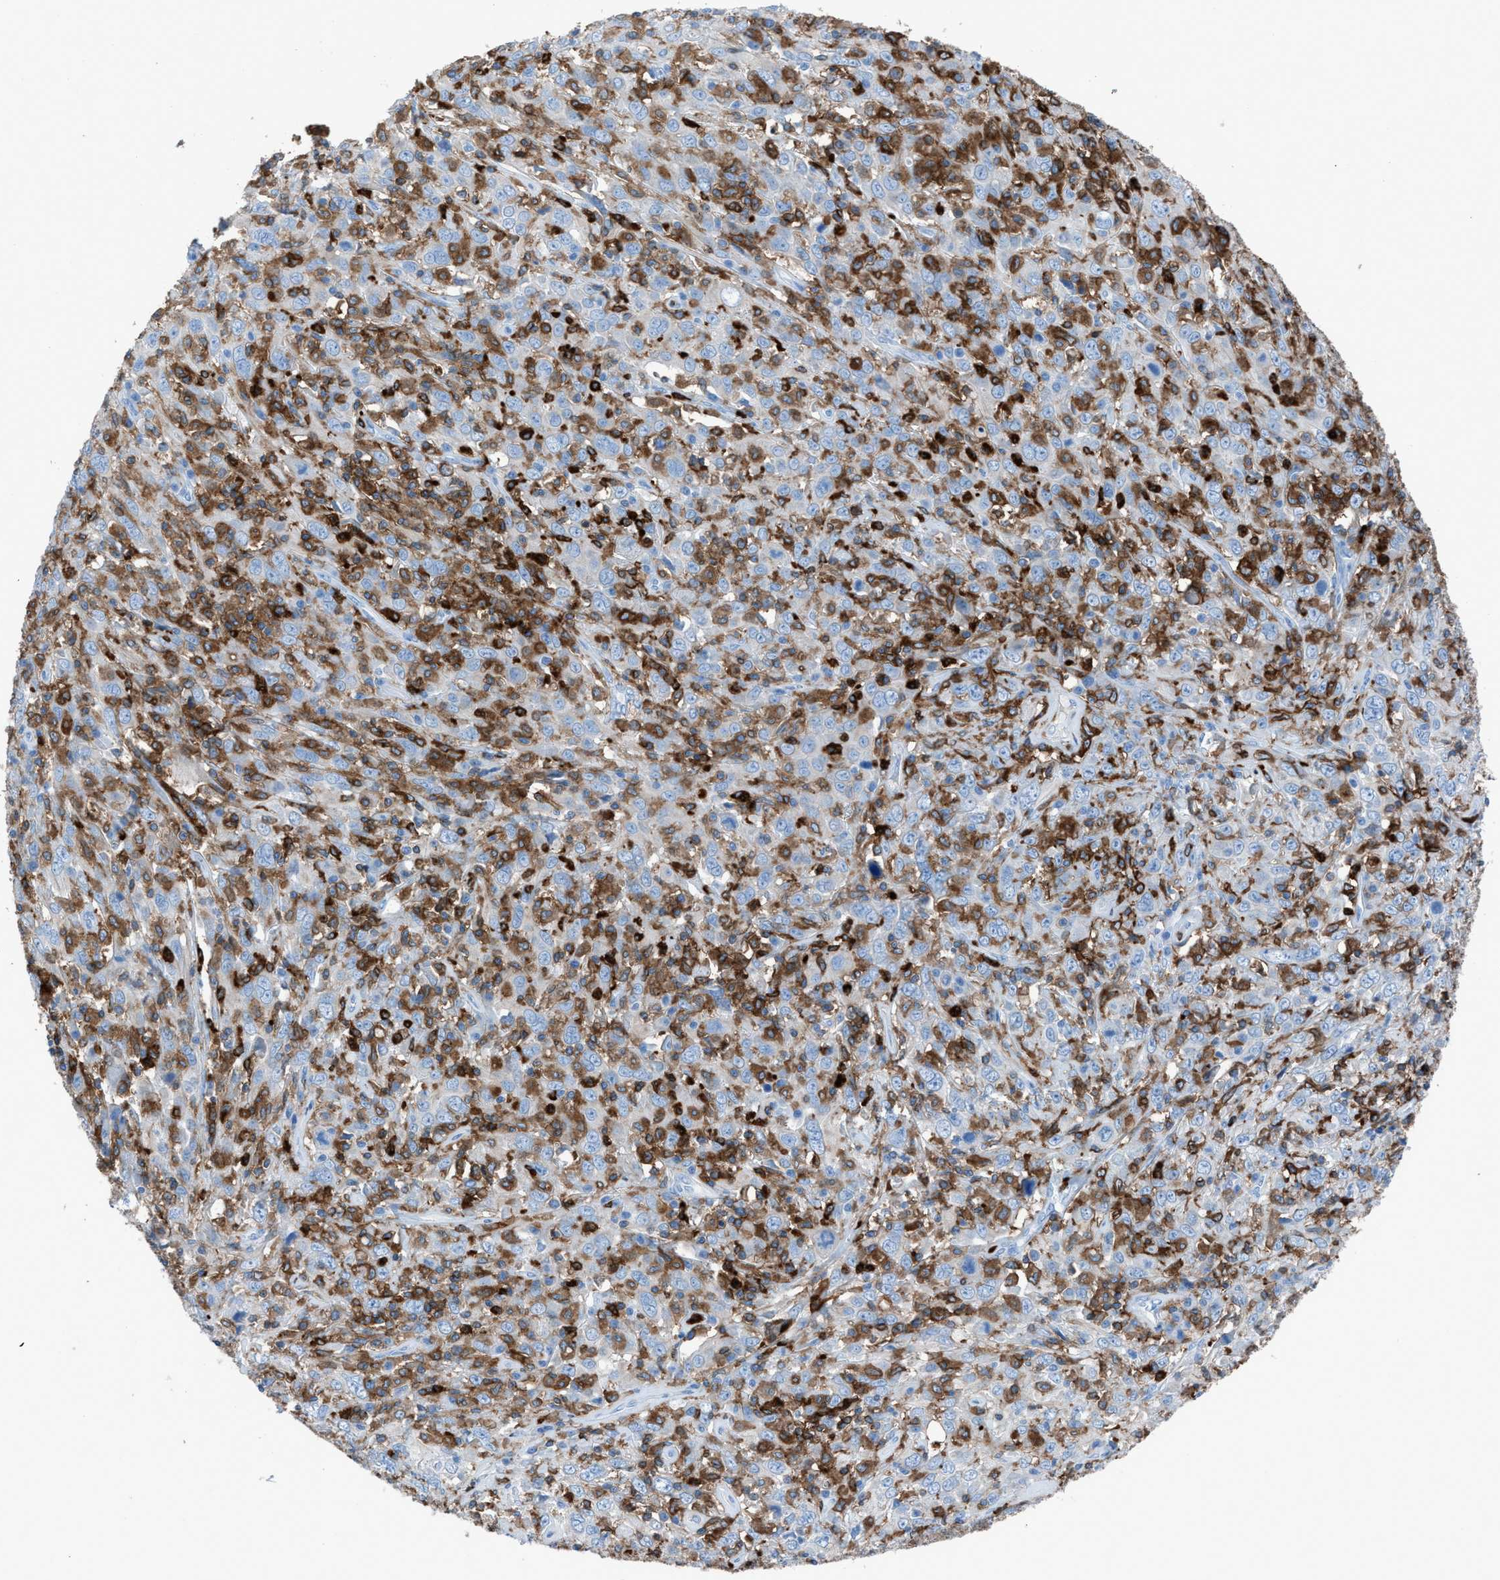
{"staining": {"intensity": "negative", "quantity": "none", "location": "none"}, "tissue": "cervical cancer", "cell_type": "Tumor cells", "image_type": "cancer", "snomed": [{"axis": "morphology", "description": "Squamous cell carcinoma, NOS"}, {"axis": "topography", "description": "Cervix"}], "caption": "A micrograph of cervical cancer stained for a protein exhibits no brown staining in tumor cells.", "gene": "ITGB2", "patient": {"sex": "female", "age": 46}}